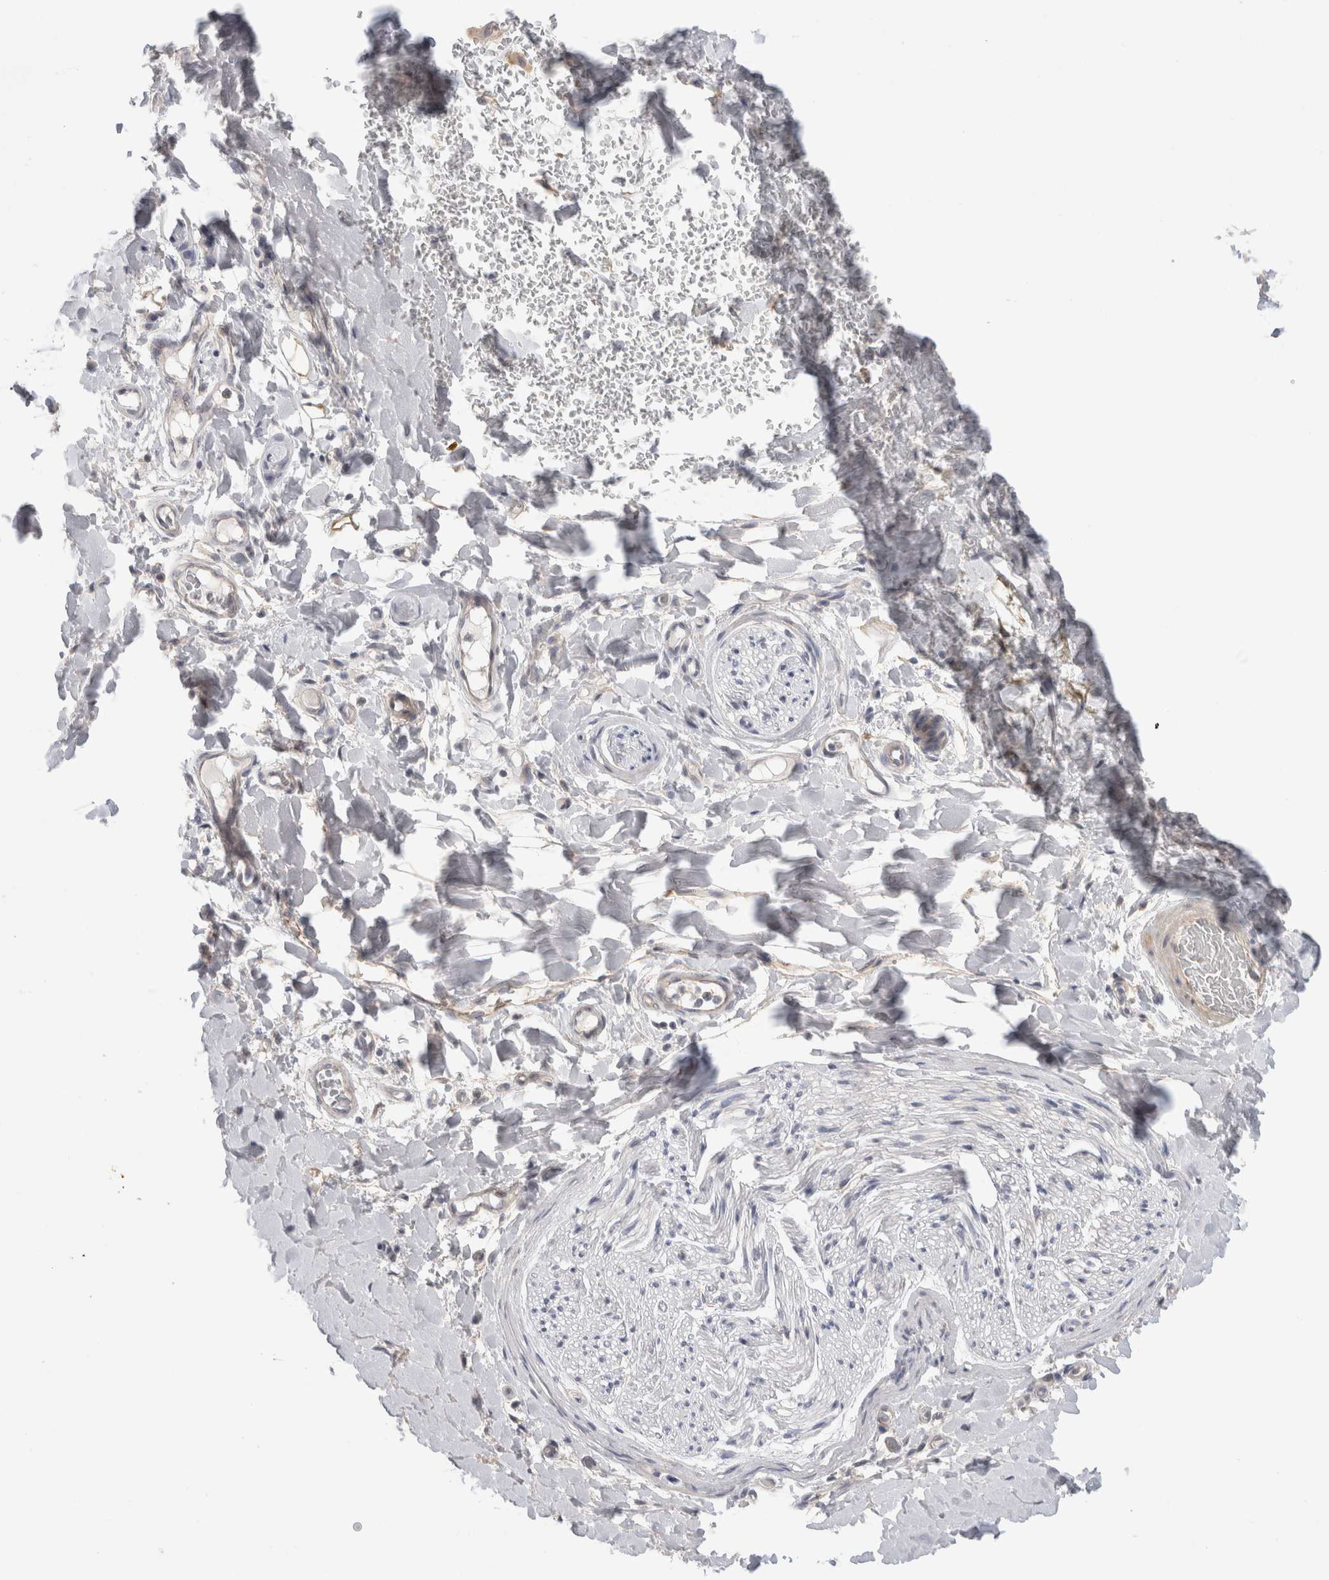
{"staining": {"intensity": "negative", "quantity": "none", "location": "none"}, "tissue": "adipose tissue", "cell_type": "Adipocytes", "image_type": "normal", "snomed": [{"axis": "morphology", "description": "Normal tissue, NOS"}, {"axis": "morphology", "description": "Adenocarcinoma, NOS"}, {"axis": "topography", "description": "Esophagus"}], "caption": "This is an immunohistochemistry histopathology image of unremarkable adipose tissue. There is no staining in adipocytes.", "gene": "VANGL1", "patient": {"sex": "male", "age": 62}}